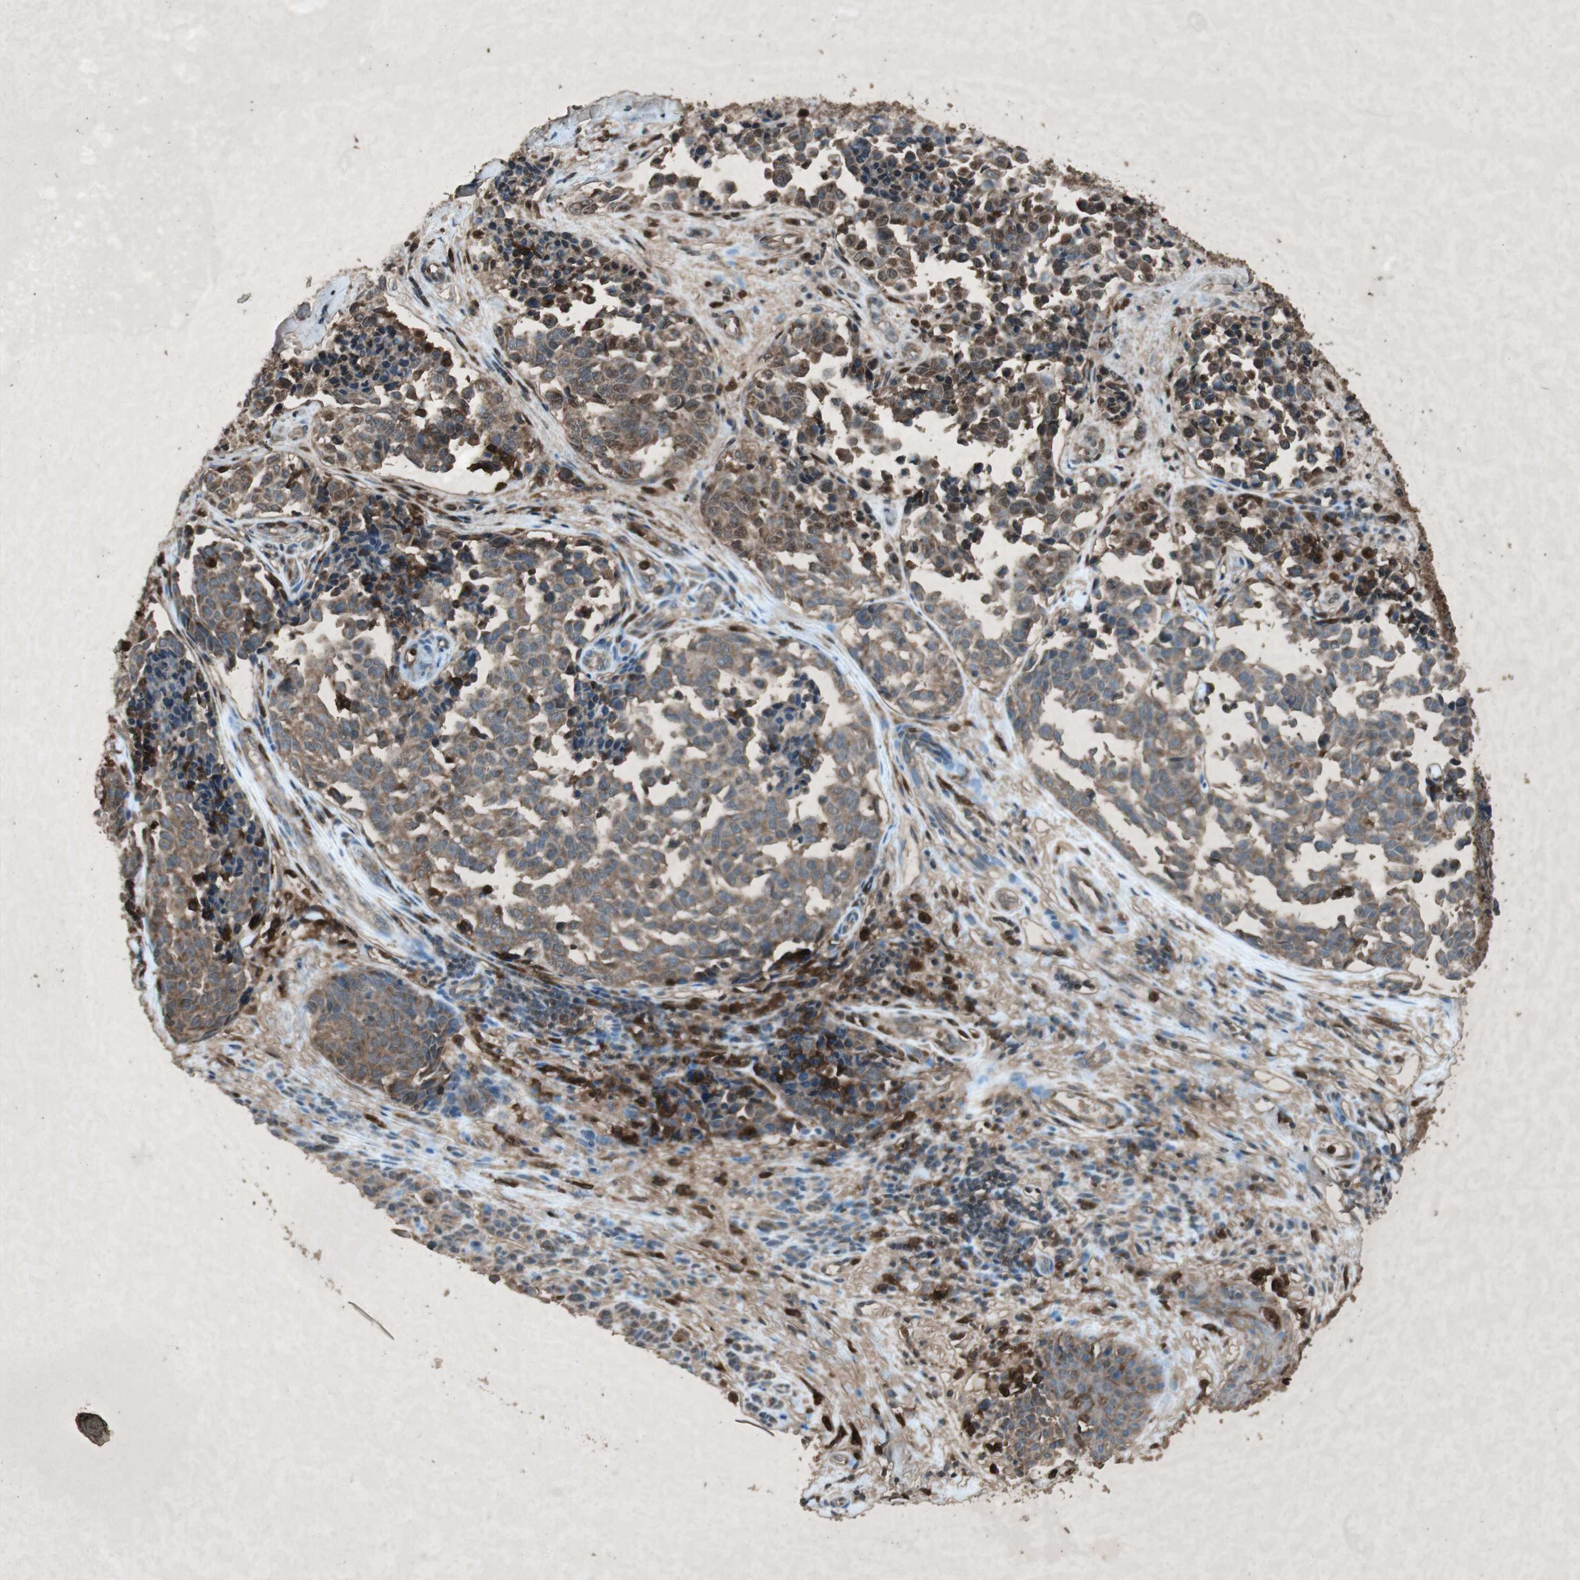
{"staining": {"intensity": "weak", "quantity": "25%-75%", "location": "cytoplasmic/membranous"}, "tissue": "melanoma", "cell_type": "Tumor cells", "image_type": "cancer", "snomed": [{"axis": "morphology", "description": "Malignant melanoma, NOS"}, {"axis": "topography", "description": "Skin"}], "caption": "IHC photomicrograph of neoplastic tissue: malignant melanoma stained using IHC reveals low levels of weak protein expression localized specifically in the cytoplasmic/membranous of tumor cells, appearing as a cytoplasmic/membranous brown color.", "gene": "TYROBP", "patient": {"sex": "female", "age": 64}}